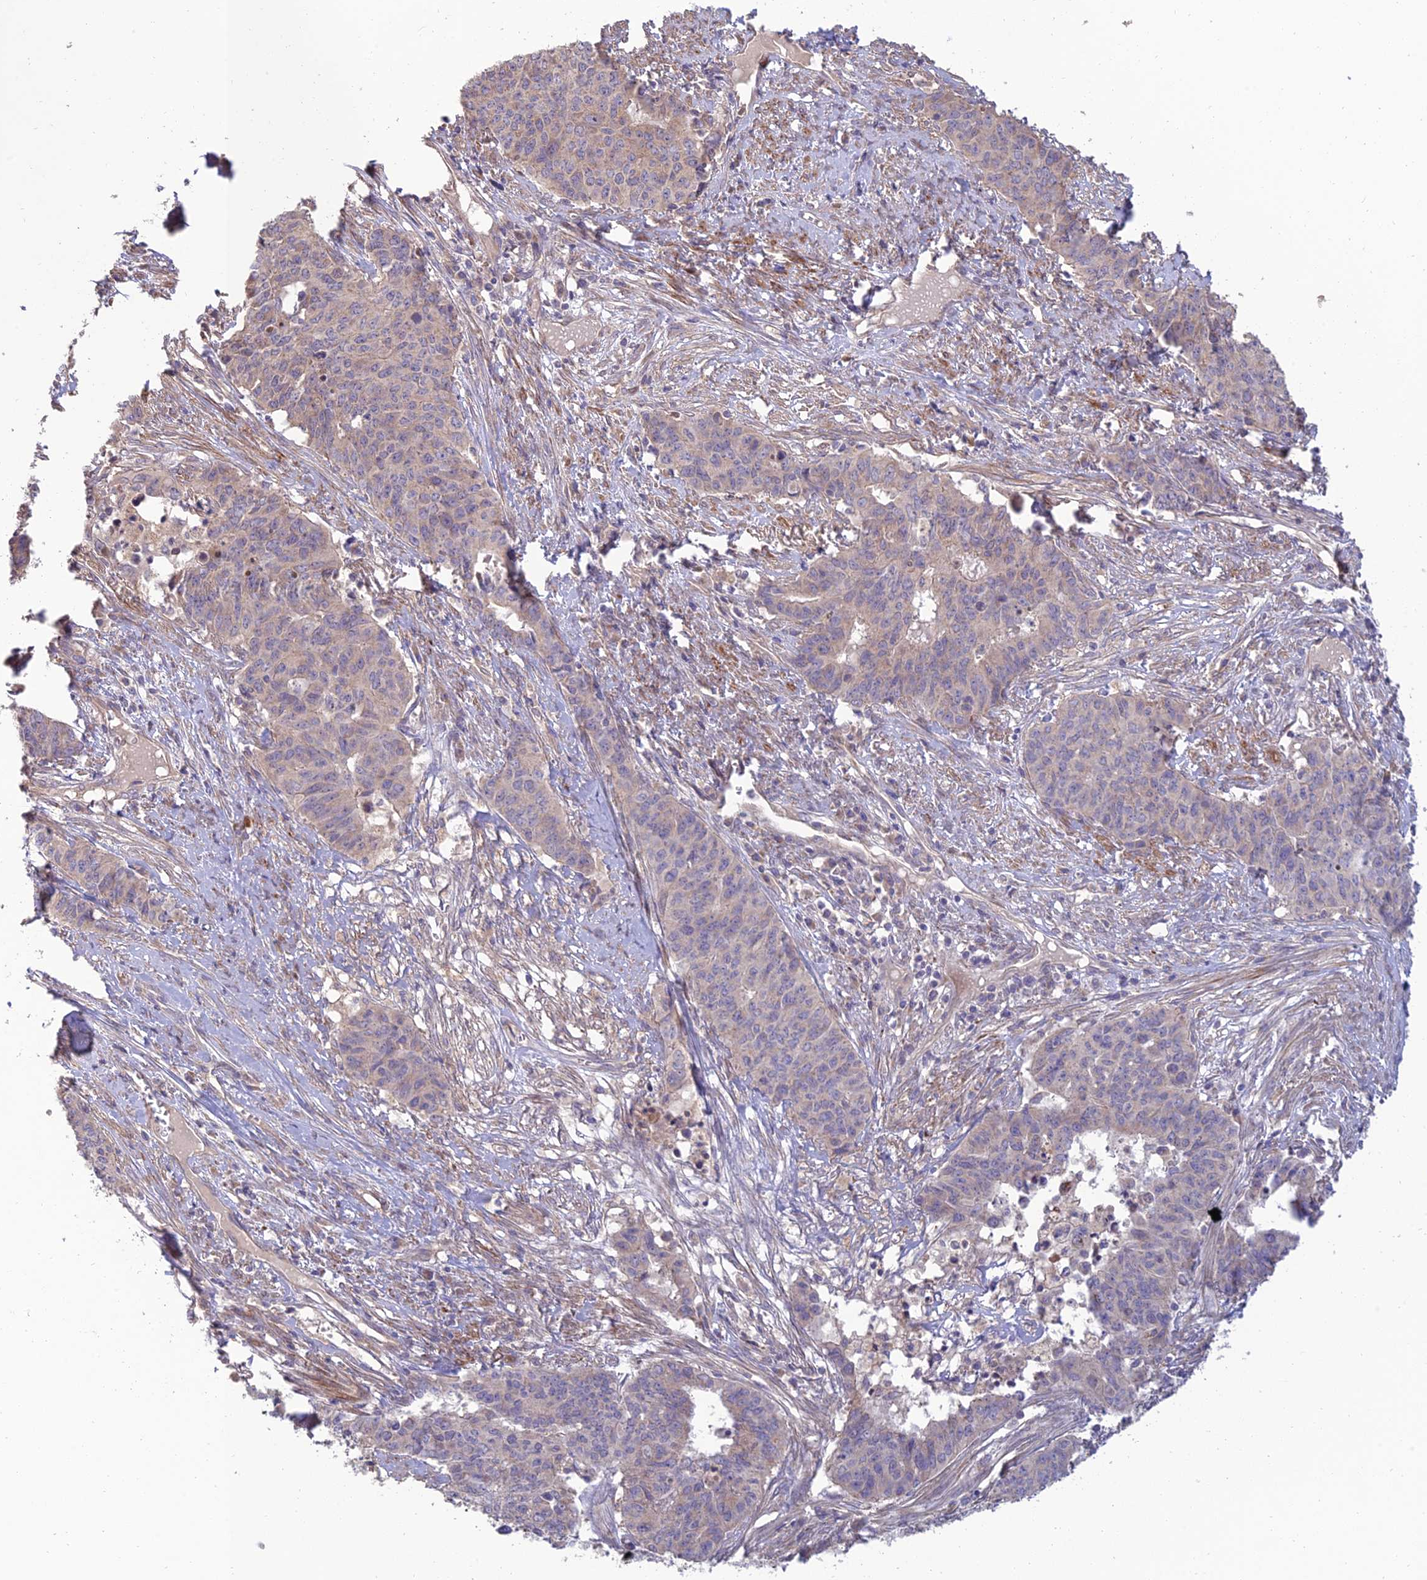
{"staining": {"intensity": "weak", "quantity": "25%-75%", "location": "cytoplasmic/membranous"}, "tissue": "endometrial cancer", "cell_type": "Tumor cells", "image_type": "cancer", "snomed": [{"axis": "morphology", "description": "Adenocarcinoma, NOS"}, {"axis": "topography", "description": "Endometrium"}], "caption": "Endometrial cancer stained for a protein (brown) reveals weak cytoplasmic/membranous positive expression in about 25%-75% of tumor cells.", "gene": "C3orf20", "patient": {"sex": "female", "age": 59}}